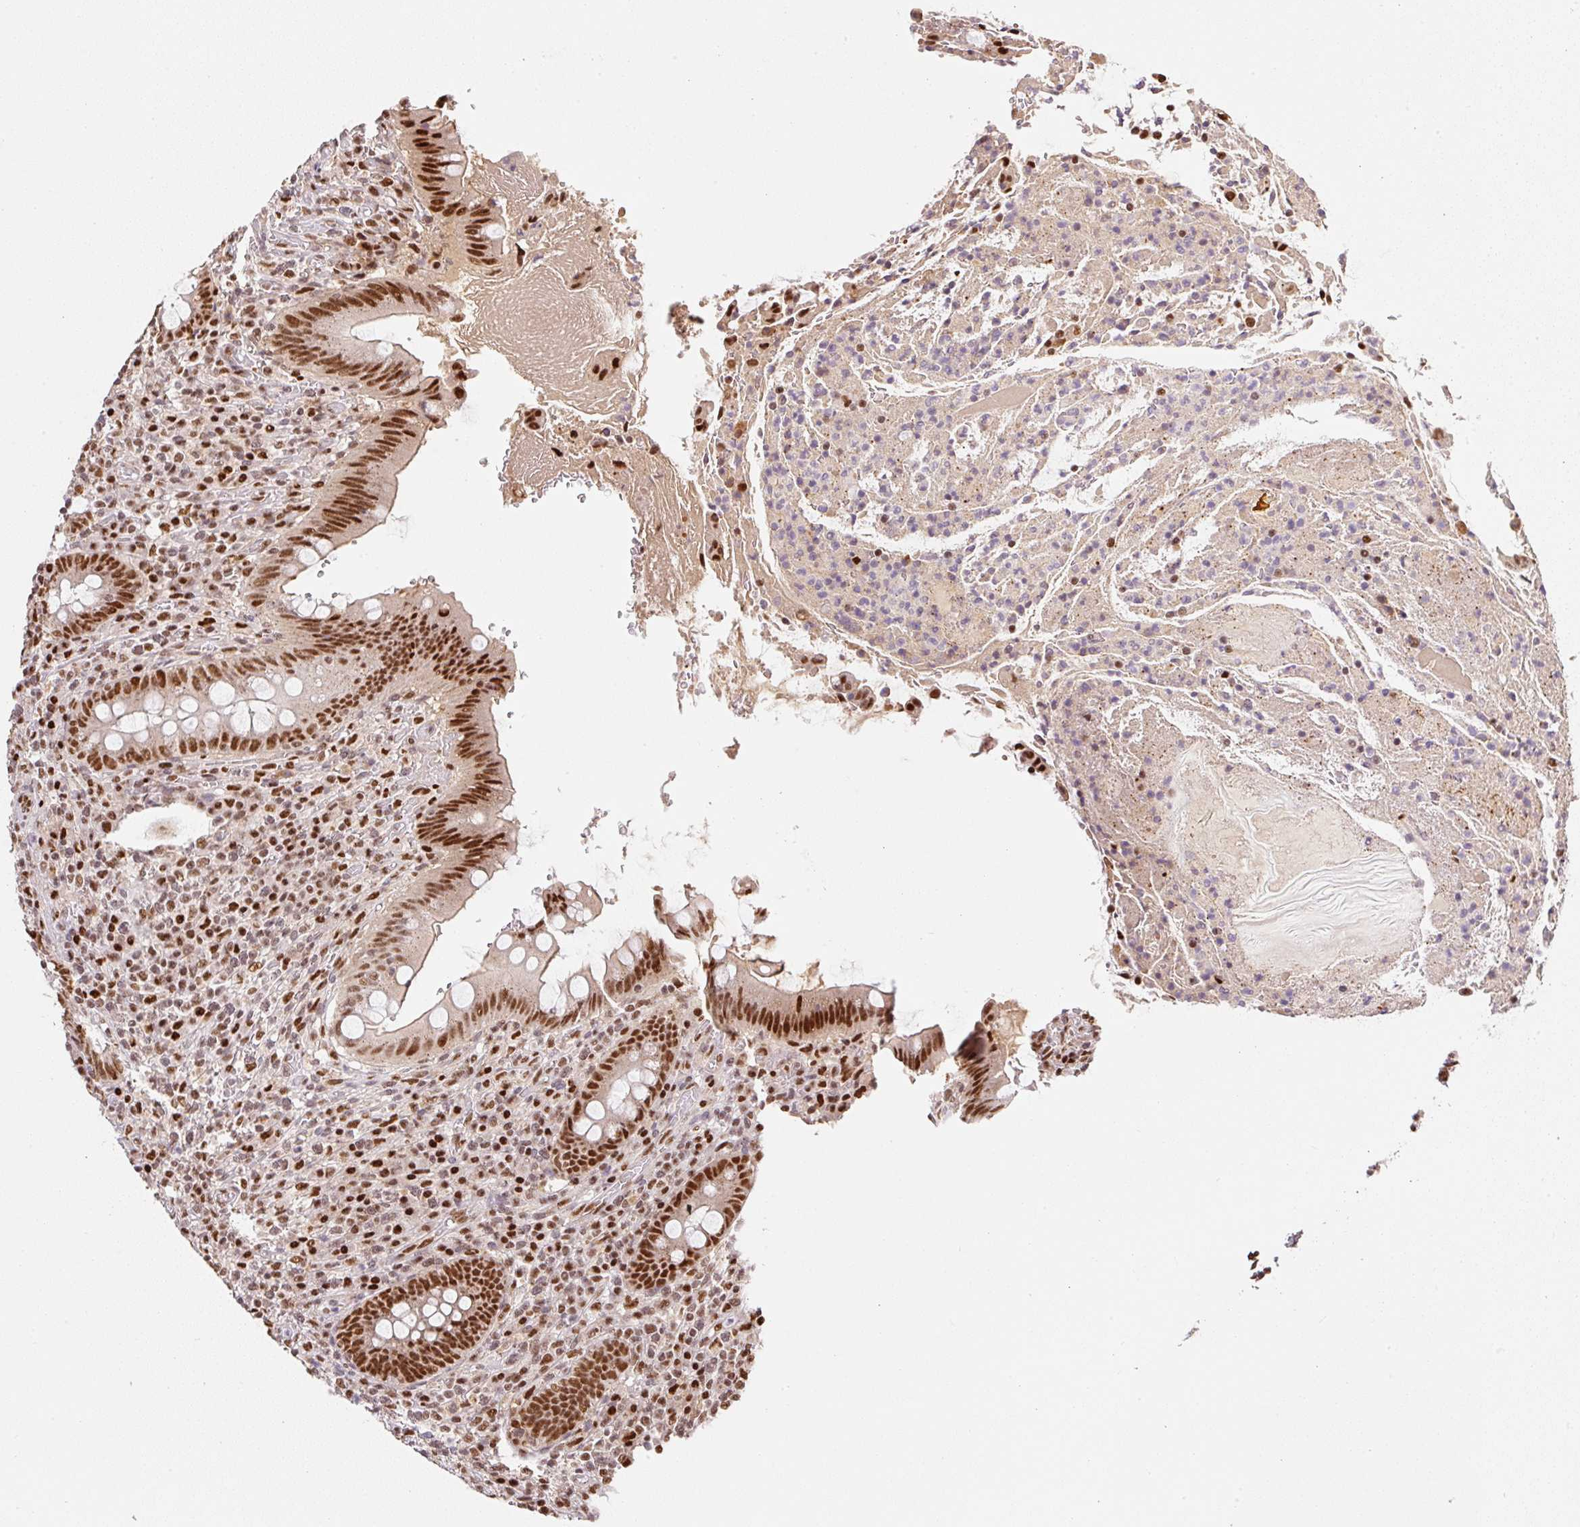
{"staining": {"intensity": "strong", "quantity": ">75%", "location": "nuclear"}, "tissue": "appendix", "cell_type": "Glandular cells", "image_type": "normal", "snomed": [{"axis": "morphology", "description": "Normal tissue, NOS"}, {"axis": "topography", "description": "Appendix"}], "caption": "Immunohistochemical staining of unremarkable appendix exhibits high levels of strong nuclear staining in about >75% of glandular cells.", "gene": "GPR139", "patient": {"sex": "female", "age": 43}}